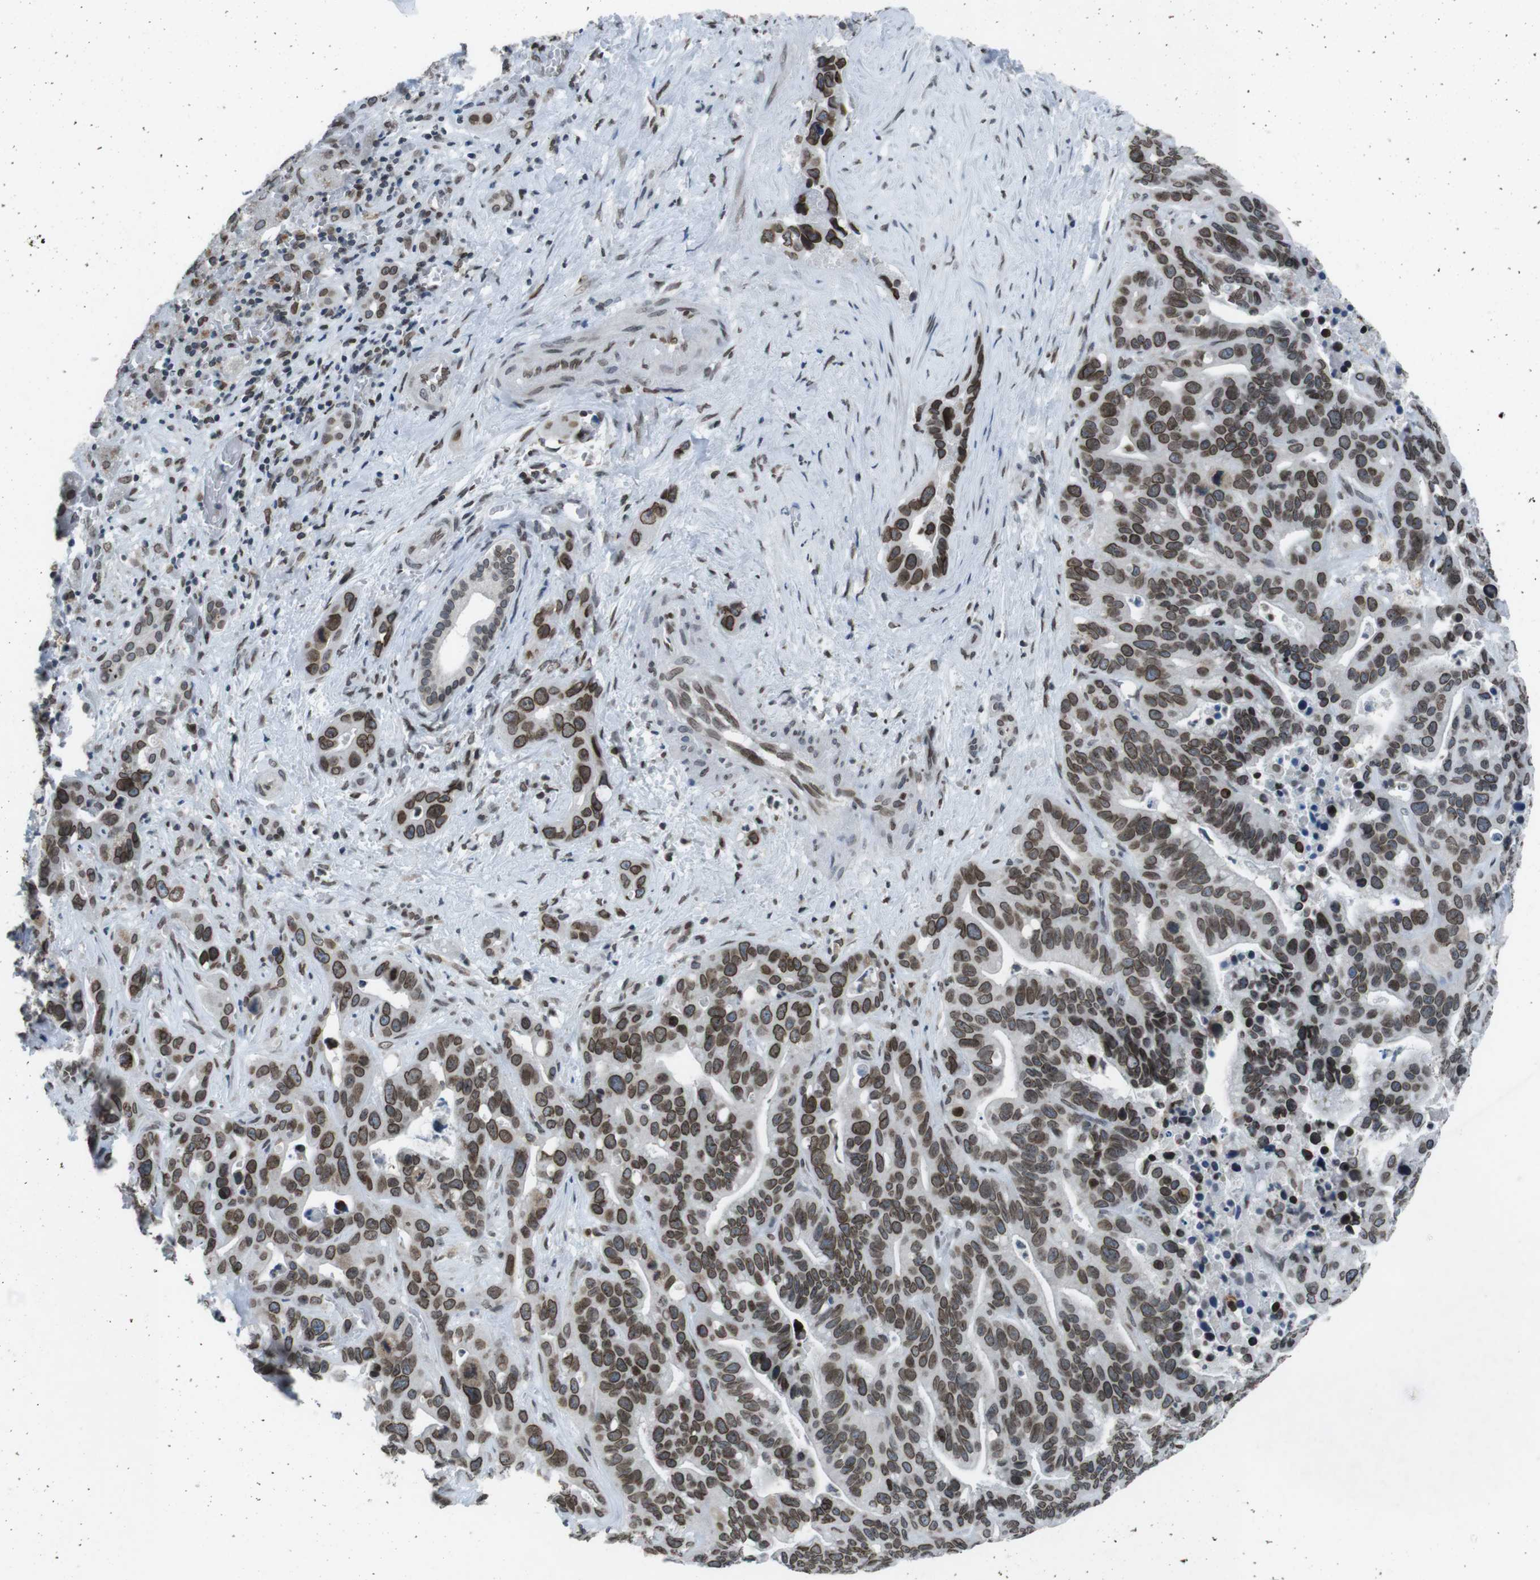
{"staining": {"intensity": "strong", "quantity": ">75%", "location": "cytoplasmic/membranous,nuclear"}, "tissue": "liver cancer", "cell_type": "Tumor cells", "image_type": "cancer", "snomed": [{"axis": "morphology", "description": "Cholangiocarcinoma"}, {"axis": "topography", "description": "Liver"}], "caption": "Immunohistochemistry staining of liver cholangiocarcinoma, which reveals high levels of strong cytoplasmic/membranous and nuclear positivity in about >75% of tumor cells indicating strong cytoplasmic/membranous and nuclear protein expression. The staining was performed using DAB (brown) for protein detection and nuclei were counterstained in hematoxylin (blue).", "gene": "MAD1L1", "patient": {"sex": "female", "age": 65}}